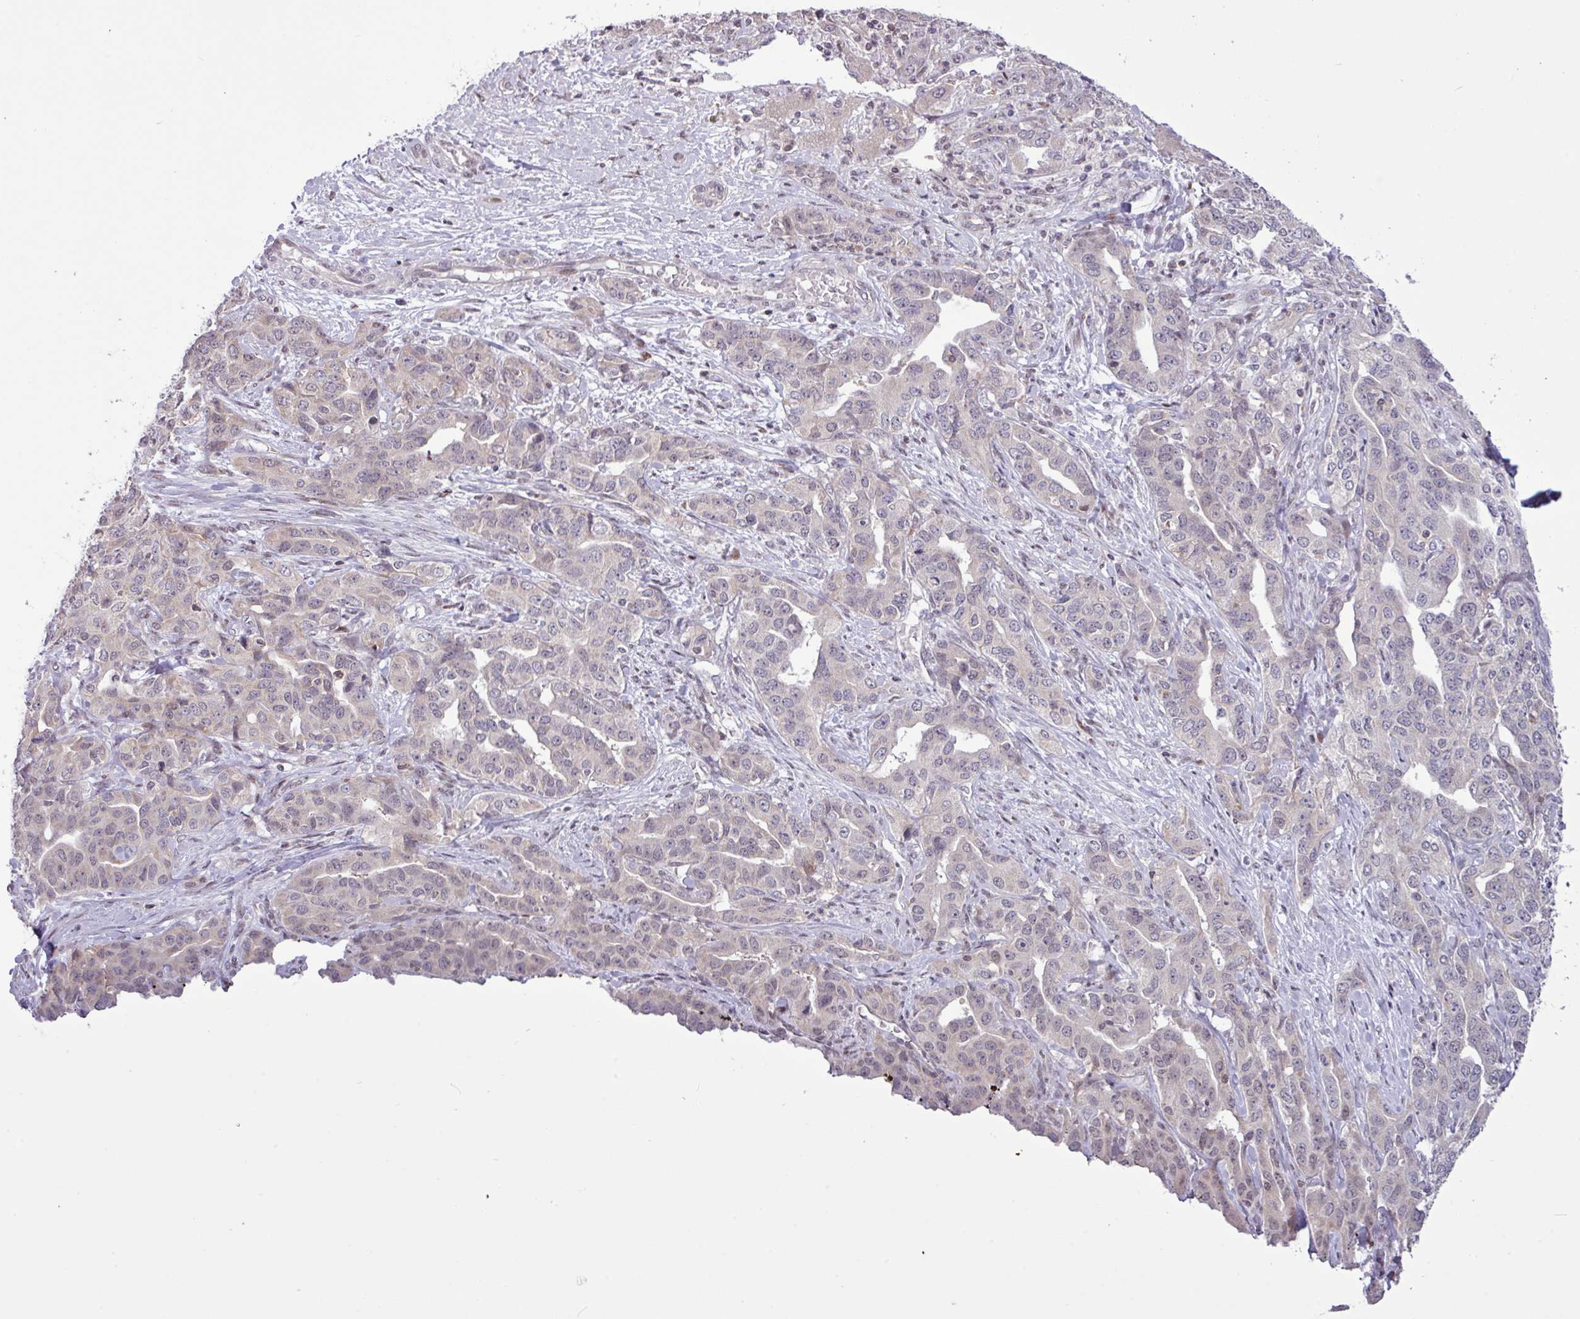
{"staining": {"intensity": "weak", "quantity": "<25%", "location": "nuclear"}, "tissue": "liver cancer", "cell_type": "Tumor cells", "image_type": "cancer", "snomed": [{"axis": "morphology", "description": "Cholangiocarcinoma"}, {"axis": "topography", "description": "Liver"}], "caption": "Immunohistochemical staining of cholangiocarcinoma (liver) demonstrates no significant expression in tumor cells.", "gene": "RTL3", "patient": {"sex": "male", "age": 59}}